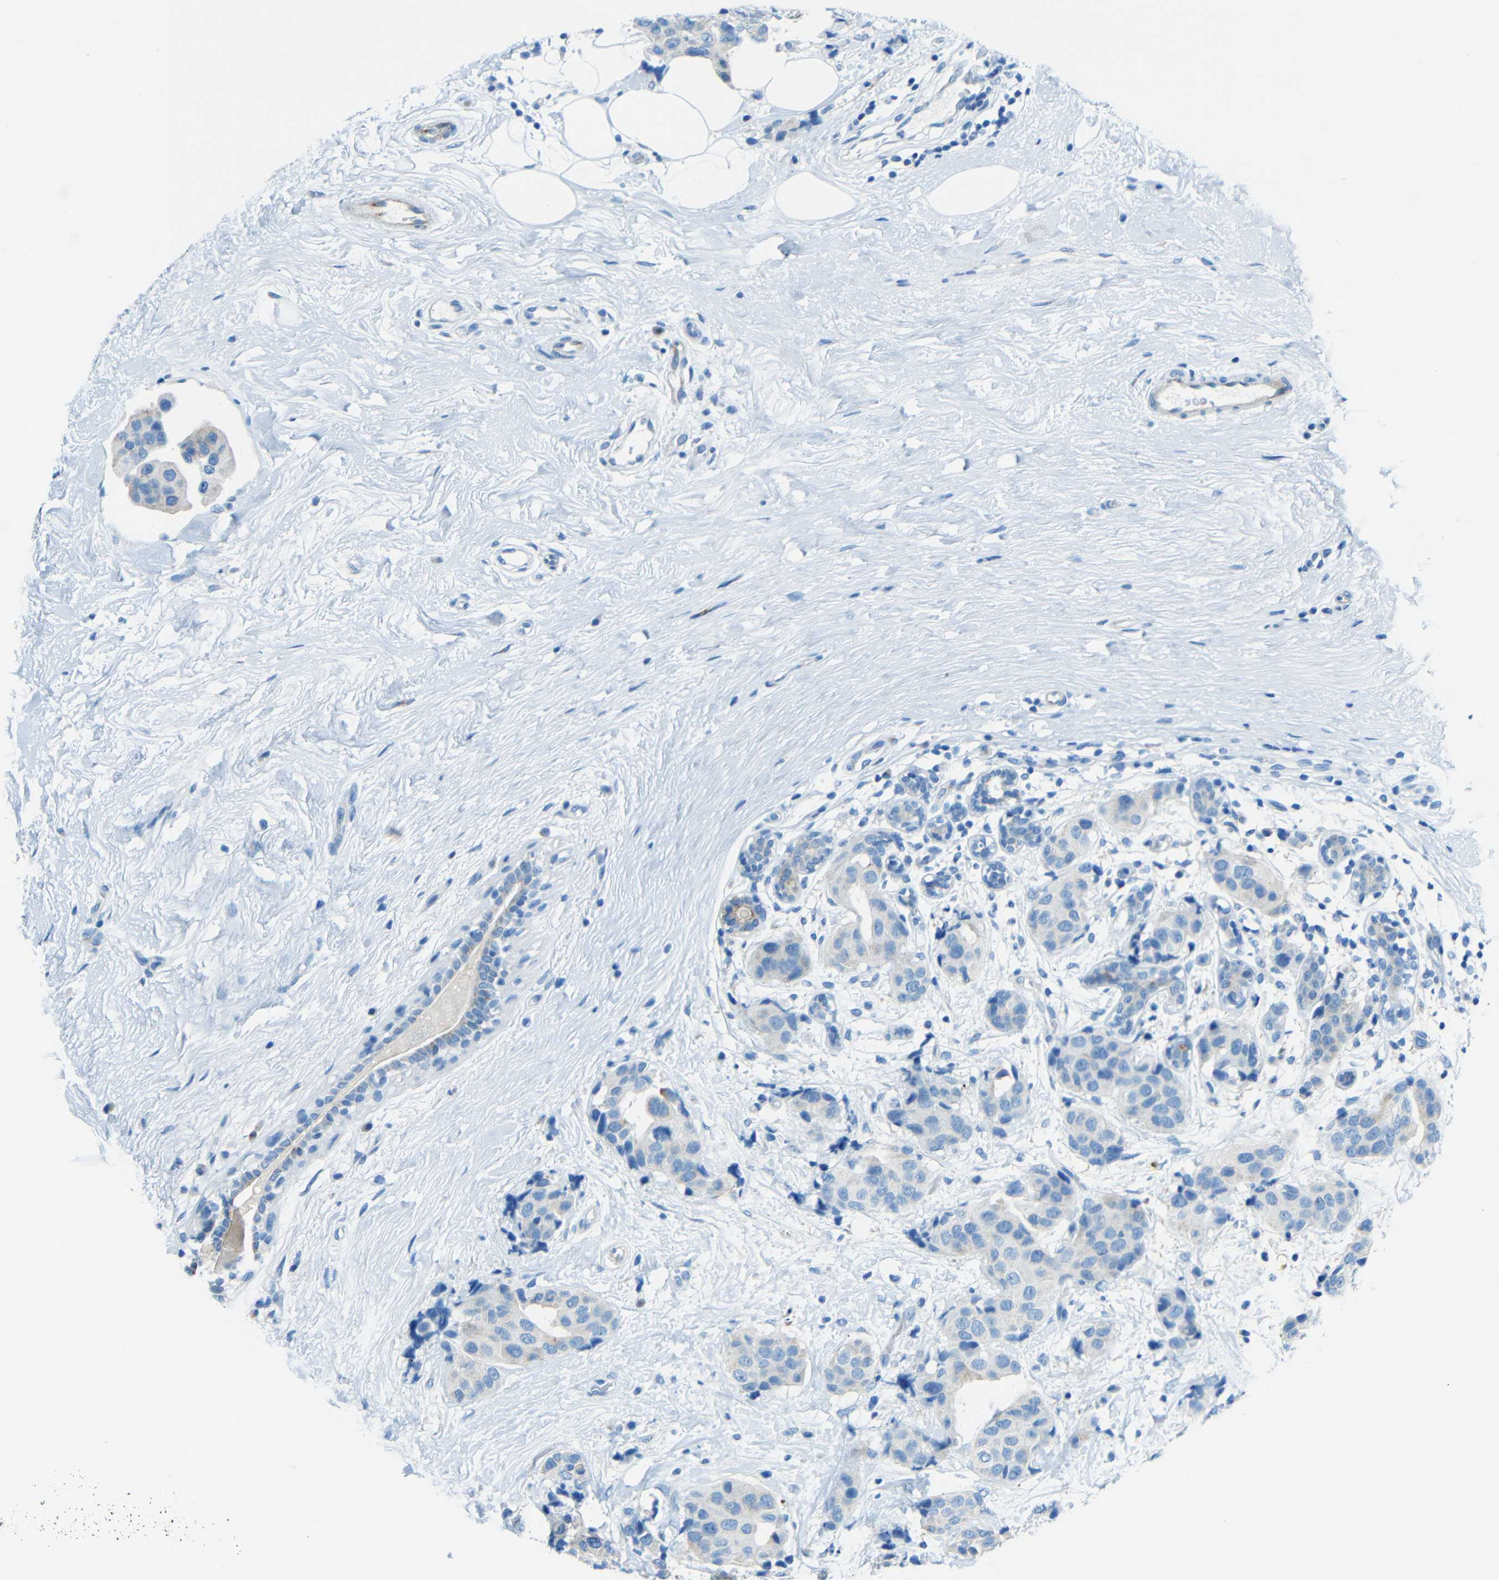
{"staining": {"intensity": "negative", "quantity": "none", "location": "none"}, "tissue": "breast cancer", "cell_type": "Tumor cells", "image_type": "cancer", "snomed": [{"axis": "morphology", "description": "Normal tissue, NOS"}, {"axis": "morphology", "description": "Duct carcinoma"}, {"axis": "topography", "description": "Breast"}], "caption": "Human intraductal carcinoma (breast) stained for a protein using immunohistochemistry (IHC) demonstrates no staining in tumor cells.", "gene": "TUBB4B", "patient": {"sex": "female", "age": 39}}